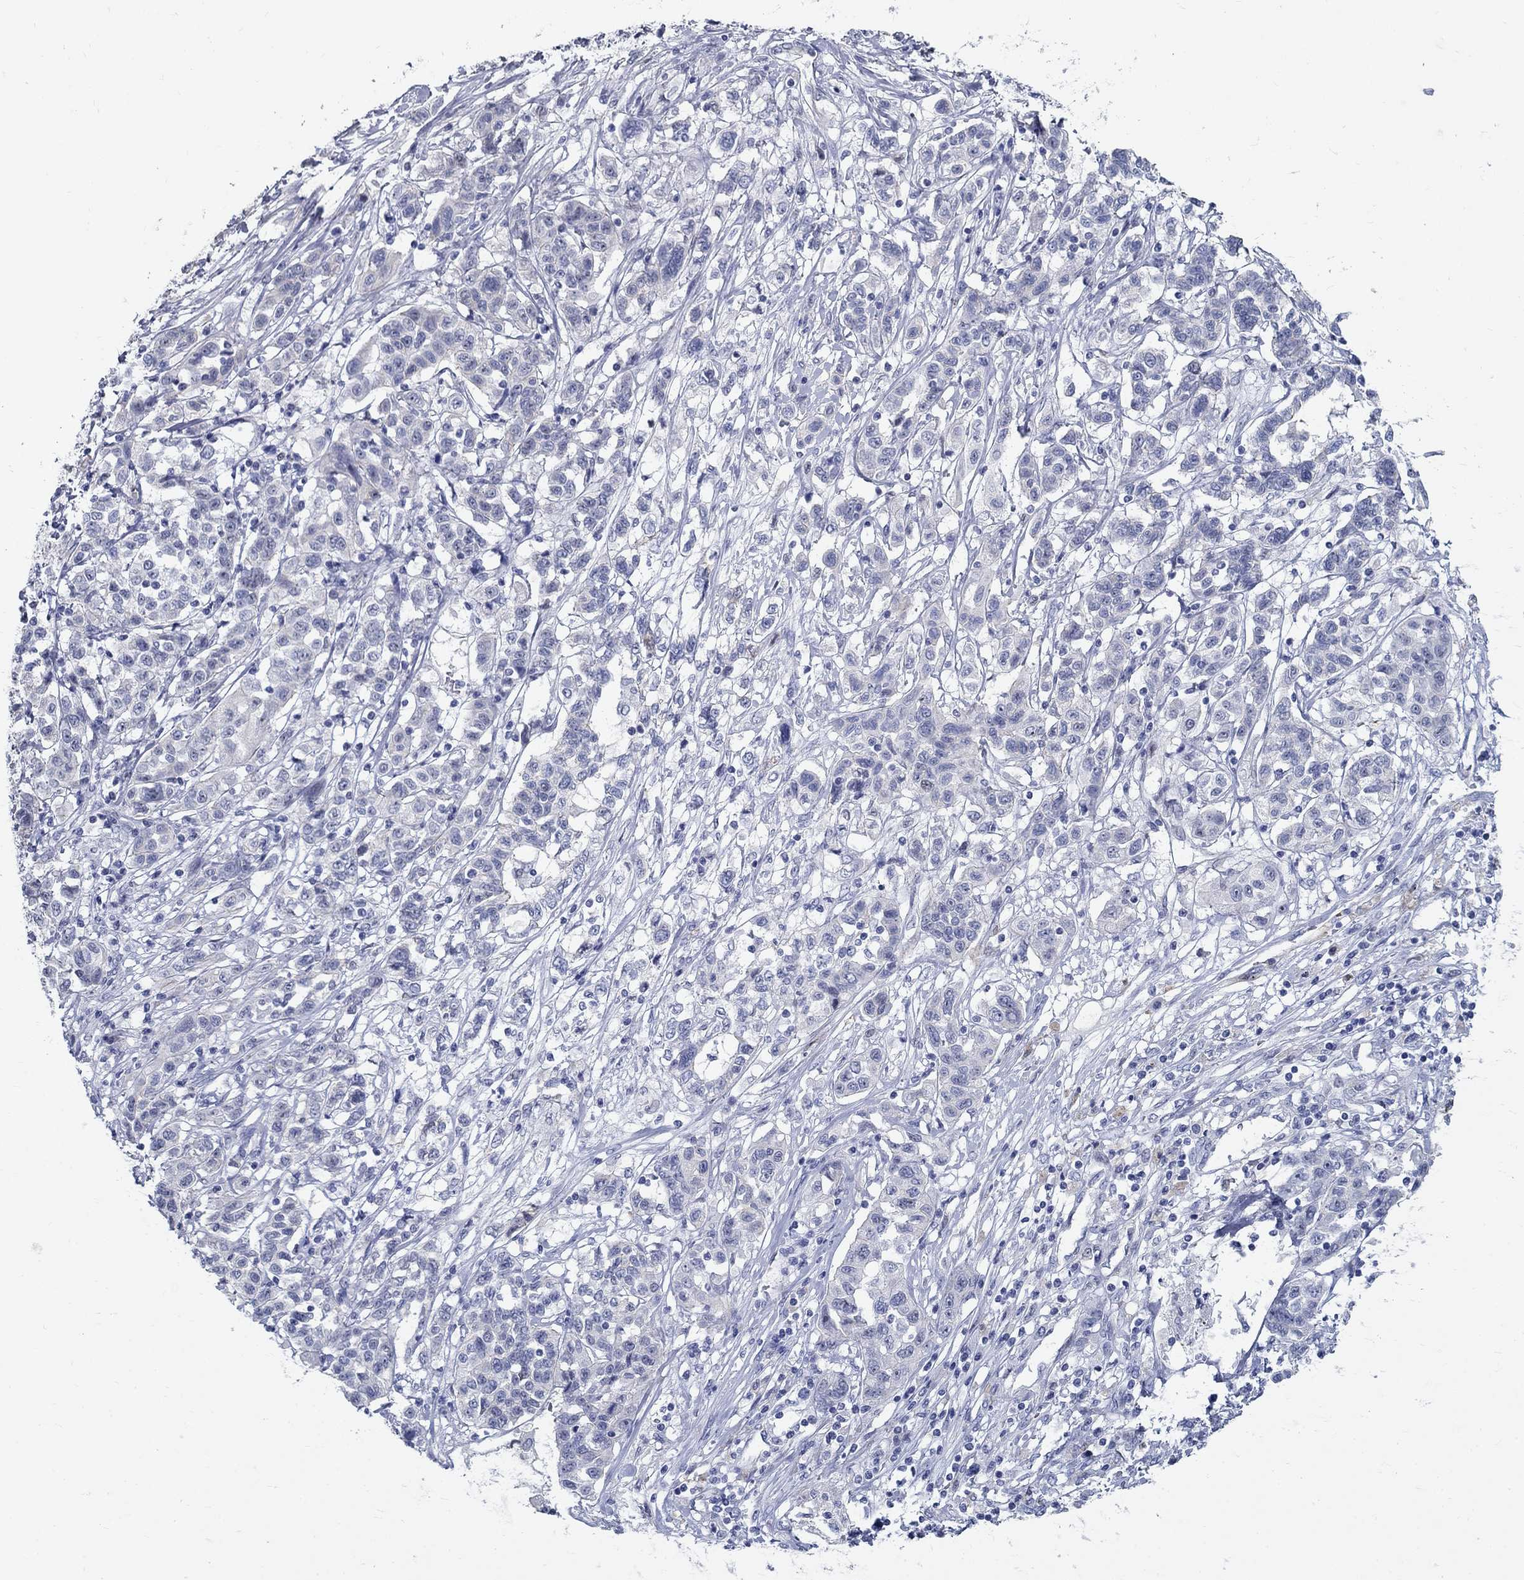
{"staining": {"intensity": "negative", "quantity": "none", "location": "none"}, "tissue": "liver cancer", "cell_type": "Tumor cells", "image_type": "cancer", "snomed": [{"axis": "morphology", "description": "Adenocarcinoma, NOS"}, {"axis": "morphology", "description": "Cholangiocarcinoma"}, {"axis": "topography", "description": "Liver"}], "caption": "This is an immunohistochemistry photomicrograph of human cholangiocarcinoma (liver). There is no staining in tumor cells.", "gene": "GUCA1A", "patient": {"sex": "male", "age": 64}}